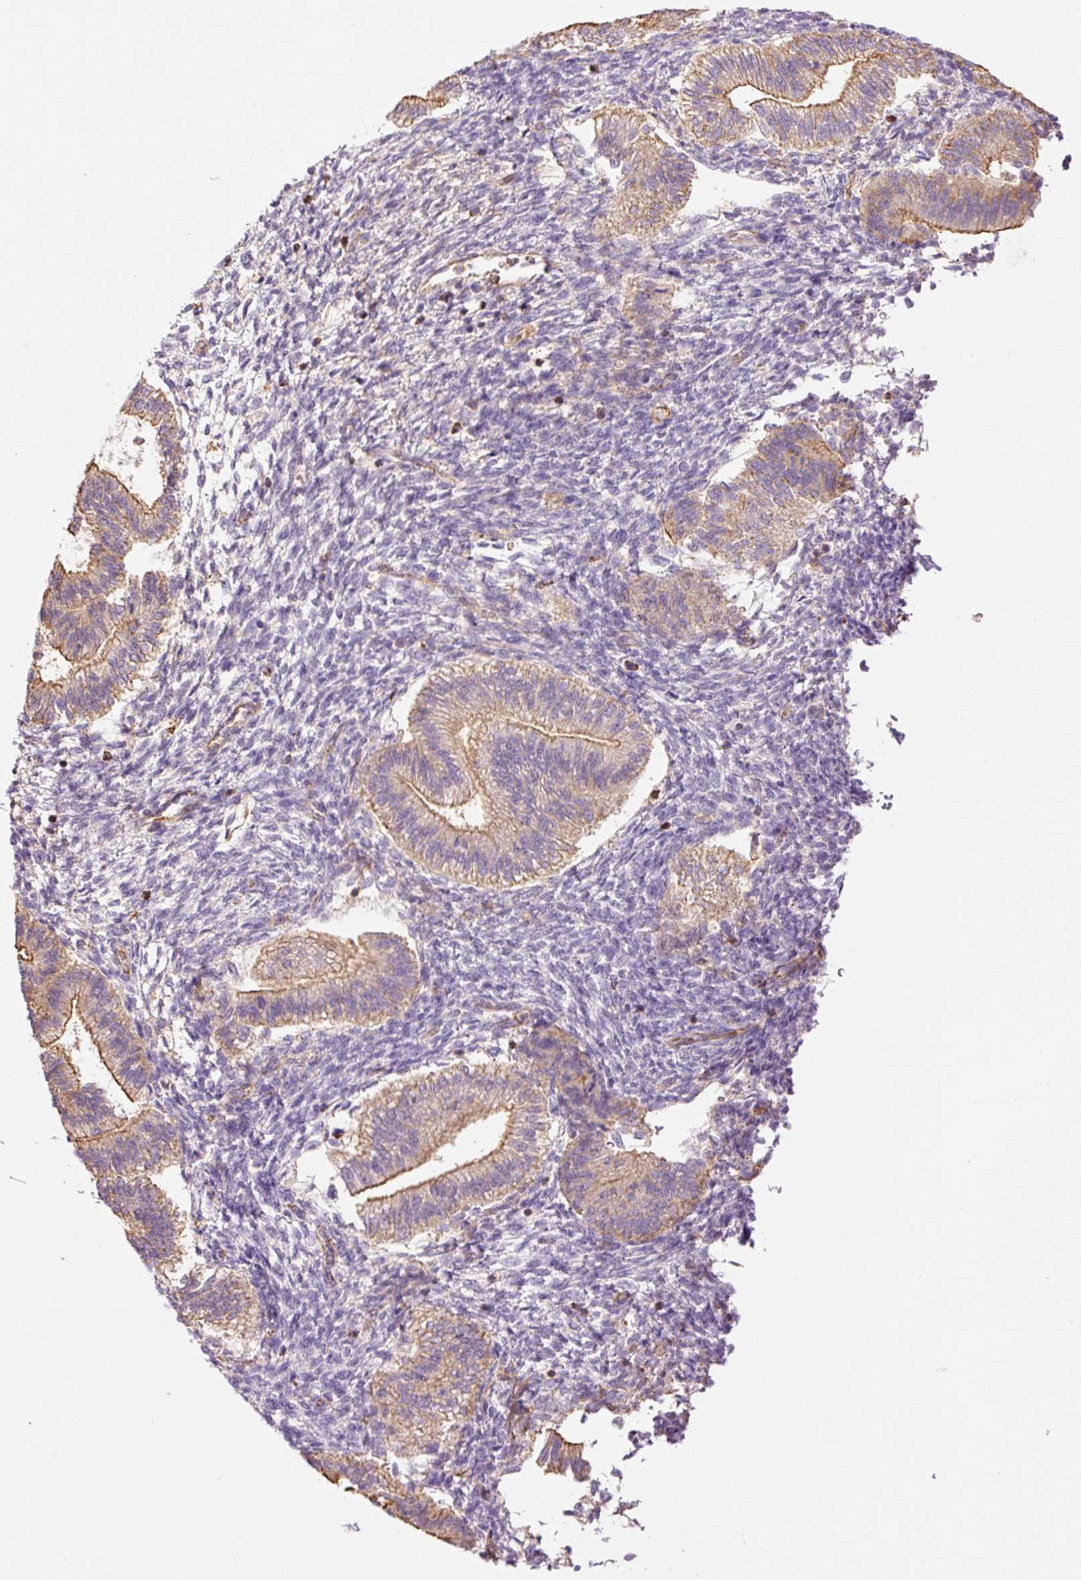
{"staining": {"intensity": "moderate", "quantity": "<25%", "location": "cytoplasmic/membranous"}, "tissue": "endometrium", "cell_type": "Cells in endometrial stroma", "image_type": "normal", "snomed": [{"axis": "morphology", "description": "Normal tissue, NOS"}, {"axis": "topography", "description": "Endometrium"}], "caption": "This micrograph displays immunohistochemistry (IHC) staining of normal endometrium, with low moderate cytoplasmic/membranous staining in about <25% of cells in endometrial stroma.", "gene": "PPP1R1B", "patient": {"sex": "female", "age": 25}}